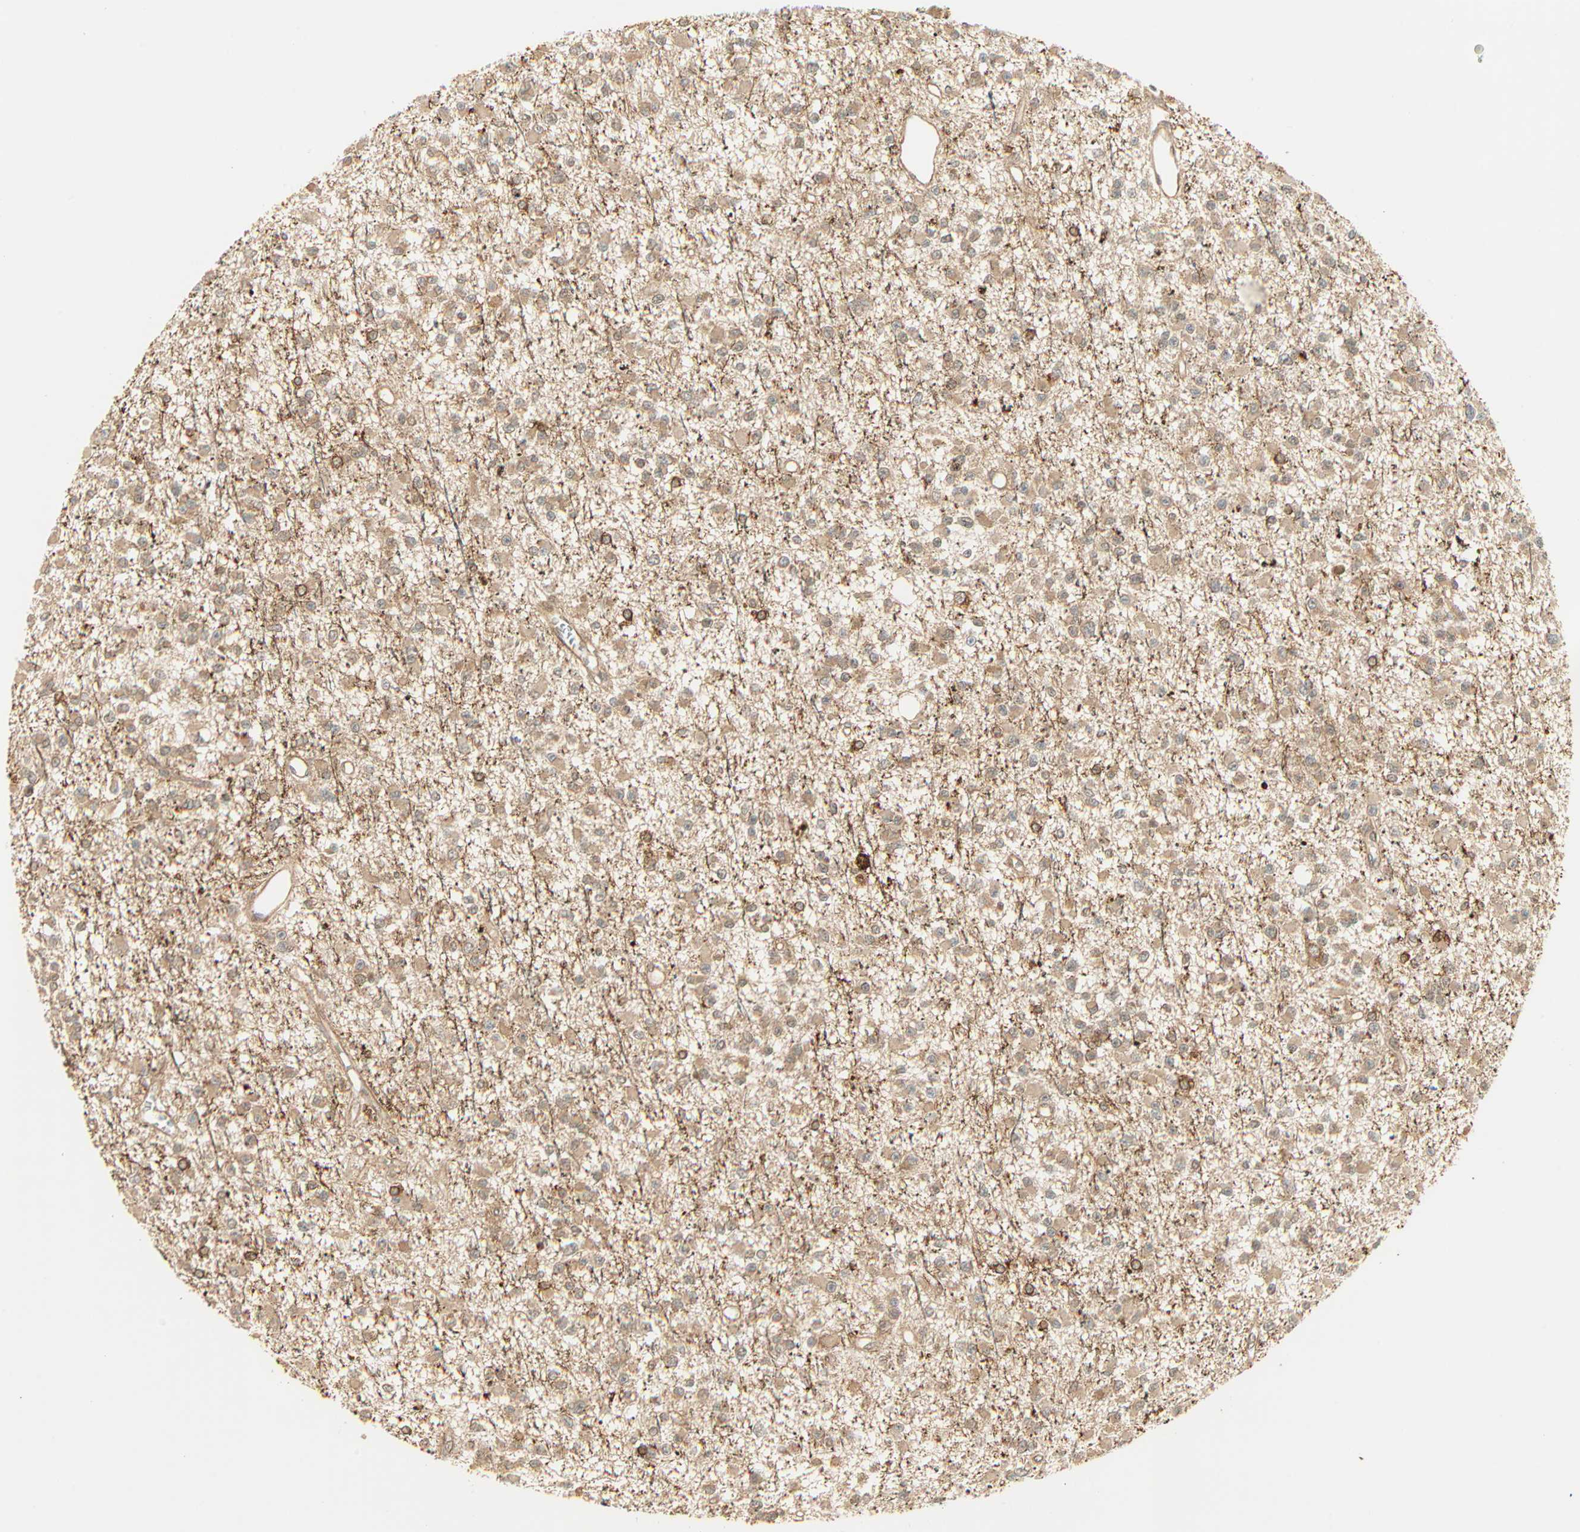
{"staining": {"intensity": "moderate", "quantity": ">75%", "location": "cytoplasmic/membranous"}, "tissue": "glioma", "cell_type": "Tumor cells", "image_type": "cancer", "snomed": [{"axis": "morphology", "description": "Glioma, malignant, Low grade"}, {"axis": "topography", "description": "Brain"}], "caption": "Glioma stained for a protein exhibits moderate cytoplasmic/membranous positivity in tumor cells.", "gene": "PNPLA6", "patient": {"sex": "female", "age": 22}}